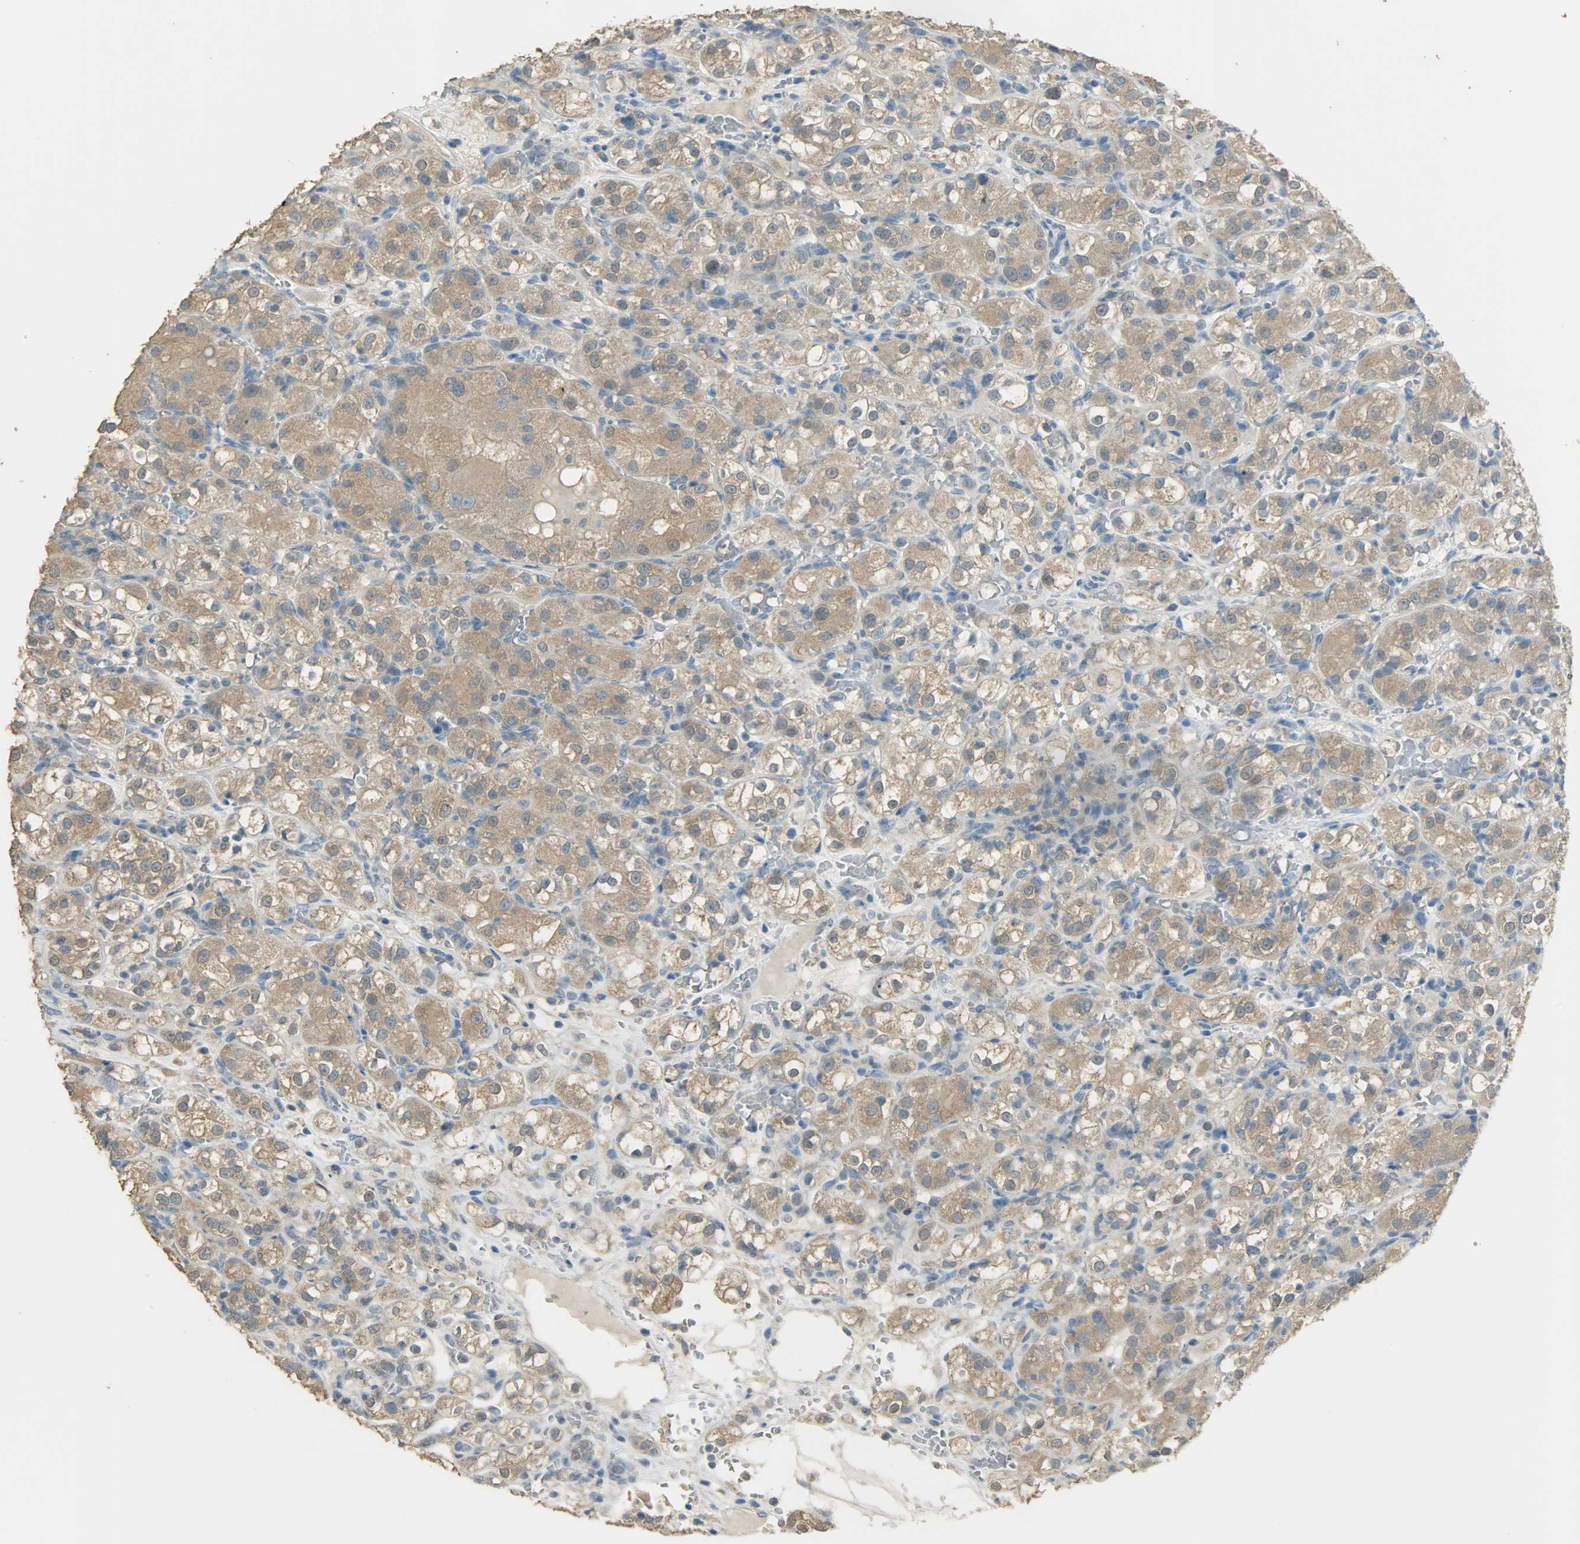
{"staining": {"intensity": "moderate", "quantity": ">75%", "location": "cytoplasmic/membranous"}, "tissue": "renal cancer", "cell_type": "Tumor cells", "image_type": "cancer", "snomed": [{"axis": "morphology", "description": "Normal tissue, NOS"}, {"axis": "morphology", "description": "Adenocarcinoma, NOS"}, {"axis": "topography", "description": "Kidney"}], "caption": "Immunohistochemical staining of human renal adenocarcinoma exhibits medium levels of moderate cytoplasmic/membranous protein staining in approximately >75% of tumor cells.", "gene": "PRMT5", "patient": {"sex": "male", "age": 61}}